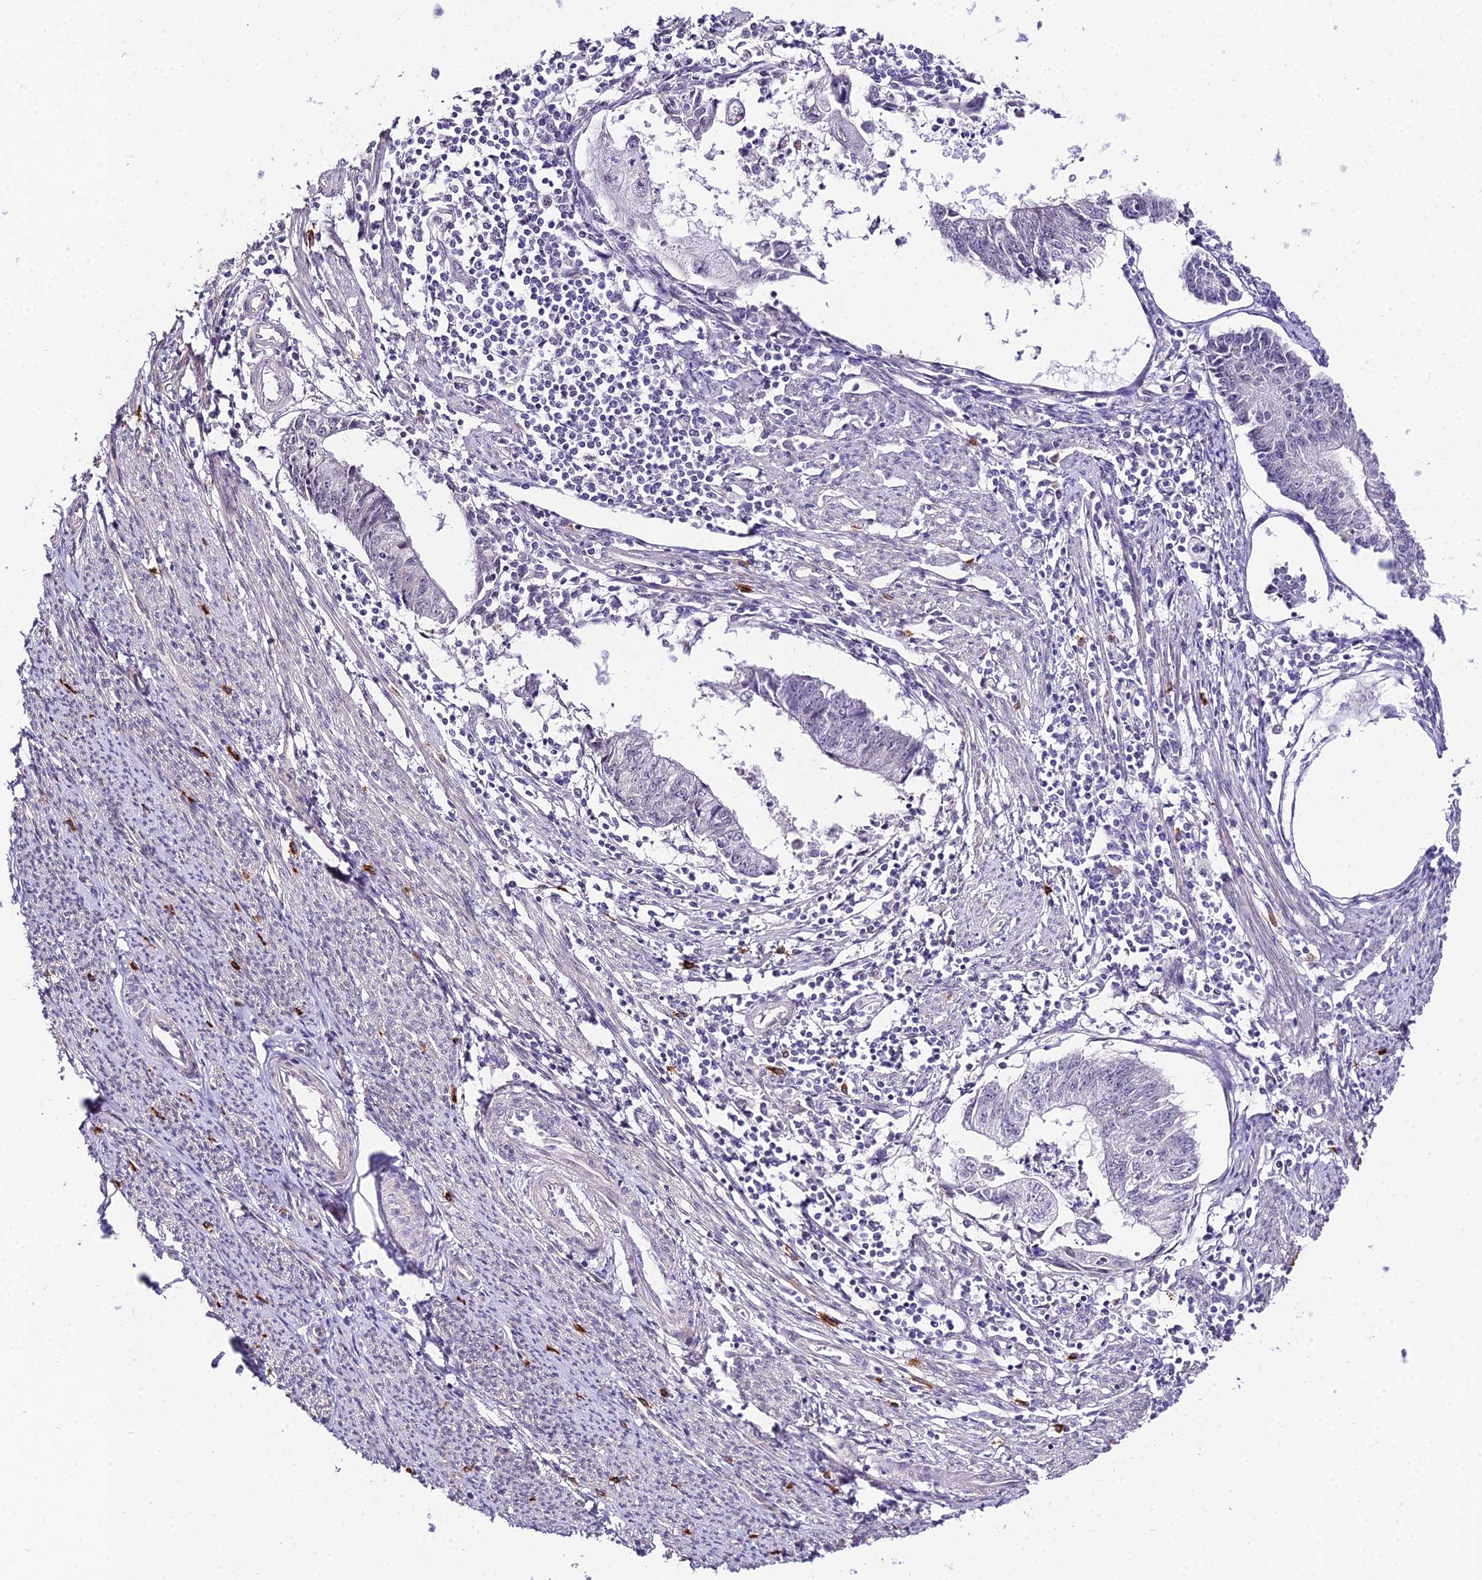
{"staining": {"intensity": "negative", "quantity": "none", "location": "none"}, "tissue": "endometrial cancer", "cell_type": "Tumor cells", "image_type": "cancer", "snomed": [{"axis": "morphology", "description": "Adenocarcinoma, NOS"}, {"axis": "topography", "description": "Endometrium"}], "caption": "Human adenocarcinoma (endometrial) stained for a protein using IHC displays no staining in tumor cells.", "gene": "POLR2I", "patient": {"sex": "female", "age": 56}}